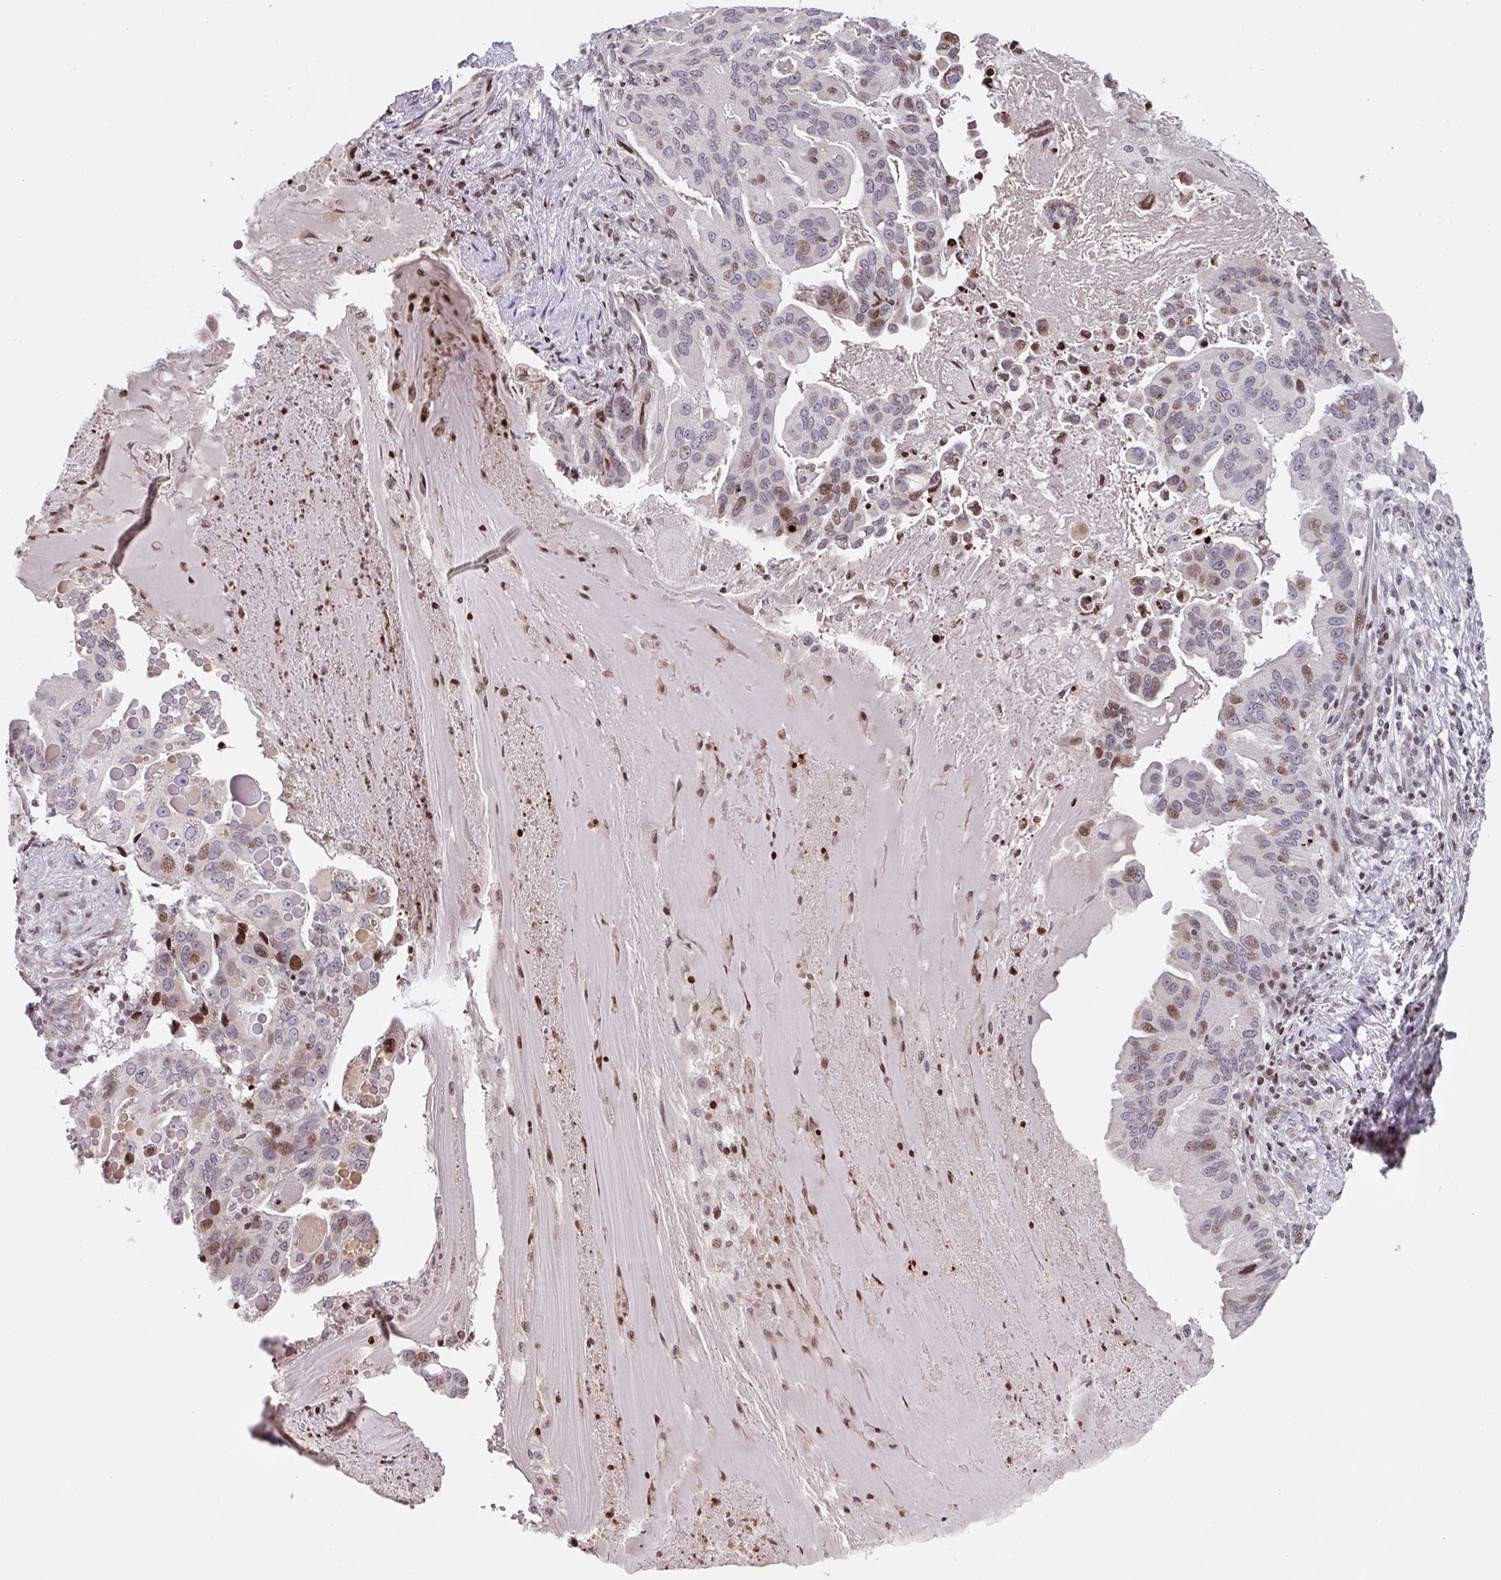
{"staining": {"intensity": "moderate", "quantity": "25%-75%", "location": "nuclear"}, "tissue": "lung cancer", "cell_type": "Tumor cells", "image_type": "cancer", "snomed": [{"axis": "morphology", "description": "Adenocarcinoma, NOS"}, {"axis": "topography", "description": "Lung"}], "caption": "Lung cancer stained for a protein (brown) shows moderate nuclear positive positivity in about 25%-75% of tumor cells.", "gene": "PCDHB8", "patient": {"sex": "female", "age": 69}}